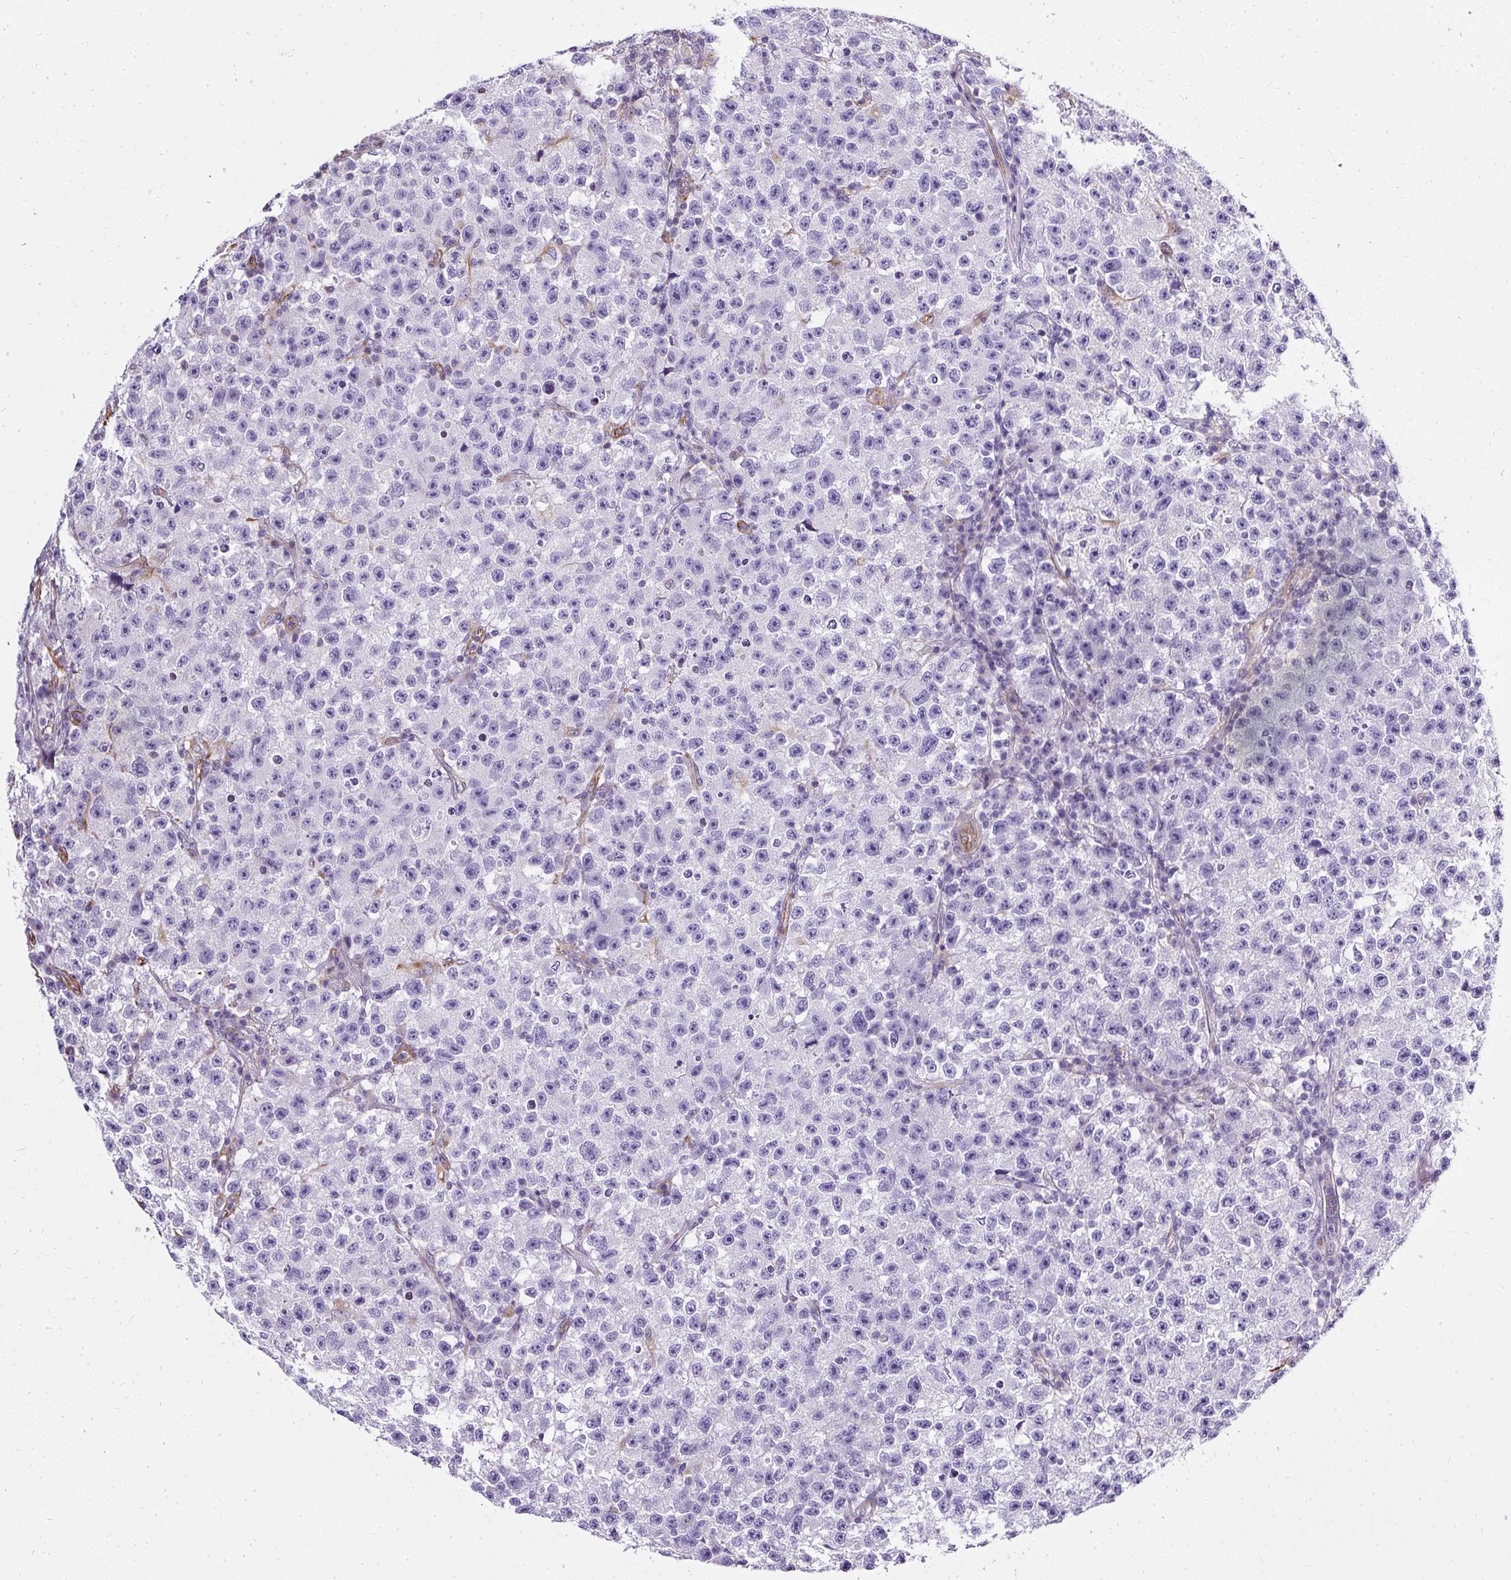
{"staining": {"intensity": "negative", "quantity": "none", "location": "none"}, "tissue": "testis cancer", "cell_type": "Tumor cells", "image_type": "cancer", "snomed": [{"axis": "morphology", "description": "Seminoma, NOS"}, {"axis": "topography", "description": "Testis"}], "caption": "Immunohistochemical staining of human testis seminoma reveals no significant positivity in tumor cells. The staining was performed using DAB to visualize the protein expression in brown, while the nuclei were stained in blue with hematoxylin (Magnification: 20x).", "gene": "PLS1", "patient": {"sex": "male", "age": 22}}